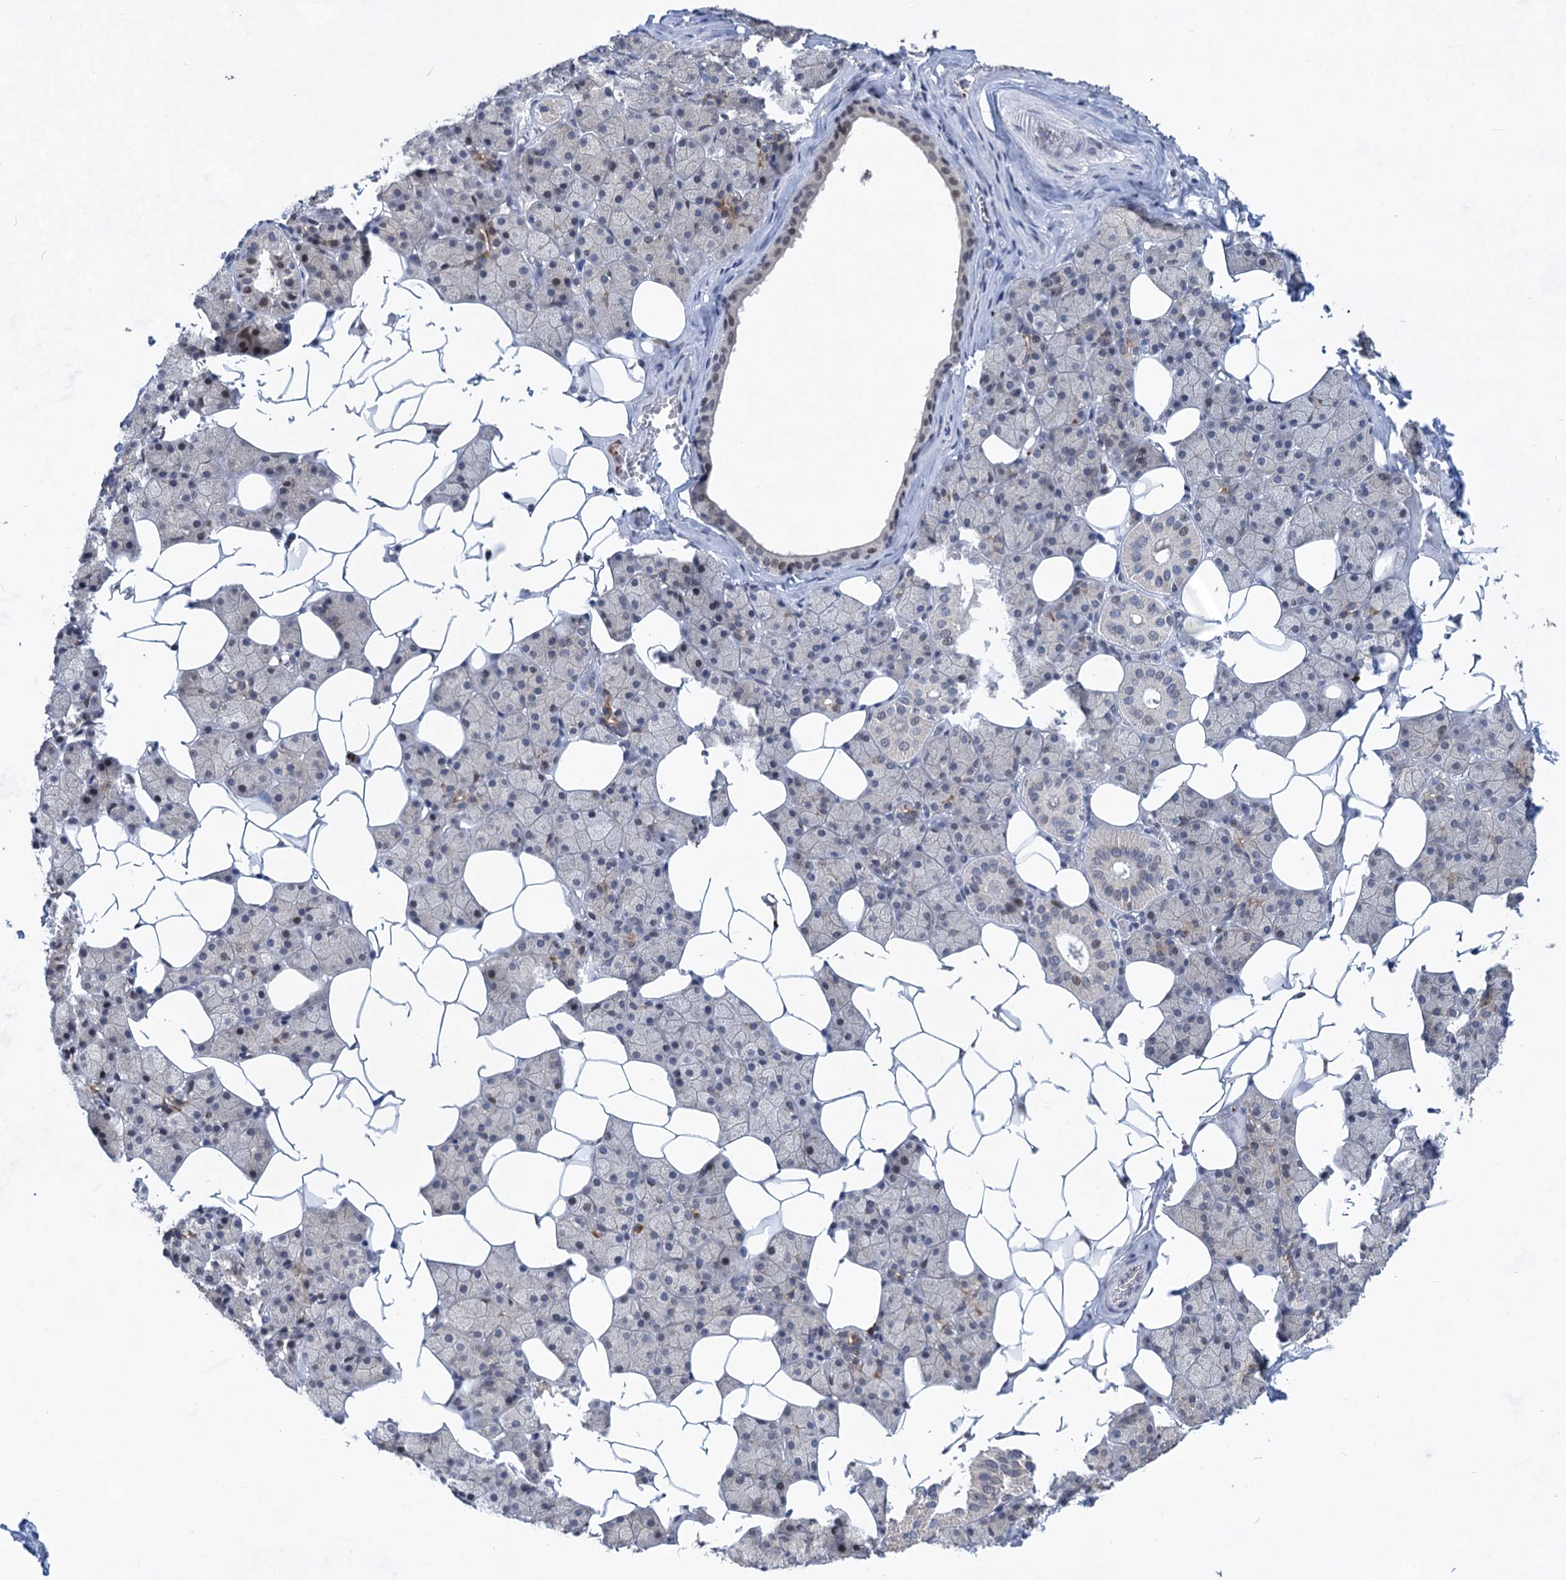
{"staining": {"intensity": "negative", "quantity": "none", "location": "none"}, "tissue": "salivary gland", "cell_type": "Glandular cells", "image_type": "normal", "snomed": [{"axis": "morphology", "description": "Normal tissue, NOS"}, {"axis": "topography", "description": "Salivary gland"}], "caption": "This is an IHC micrograph of normal salivary gland. There is no expression in glandular cells.", "gene": "MON2", "patient": {"sex": "female", "age": 33}}